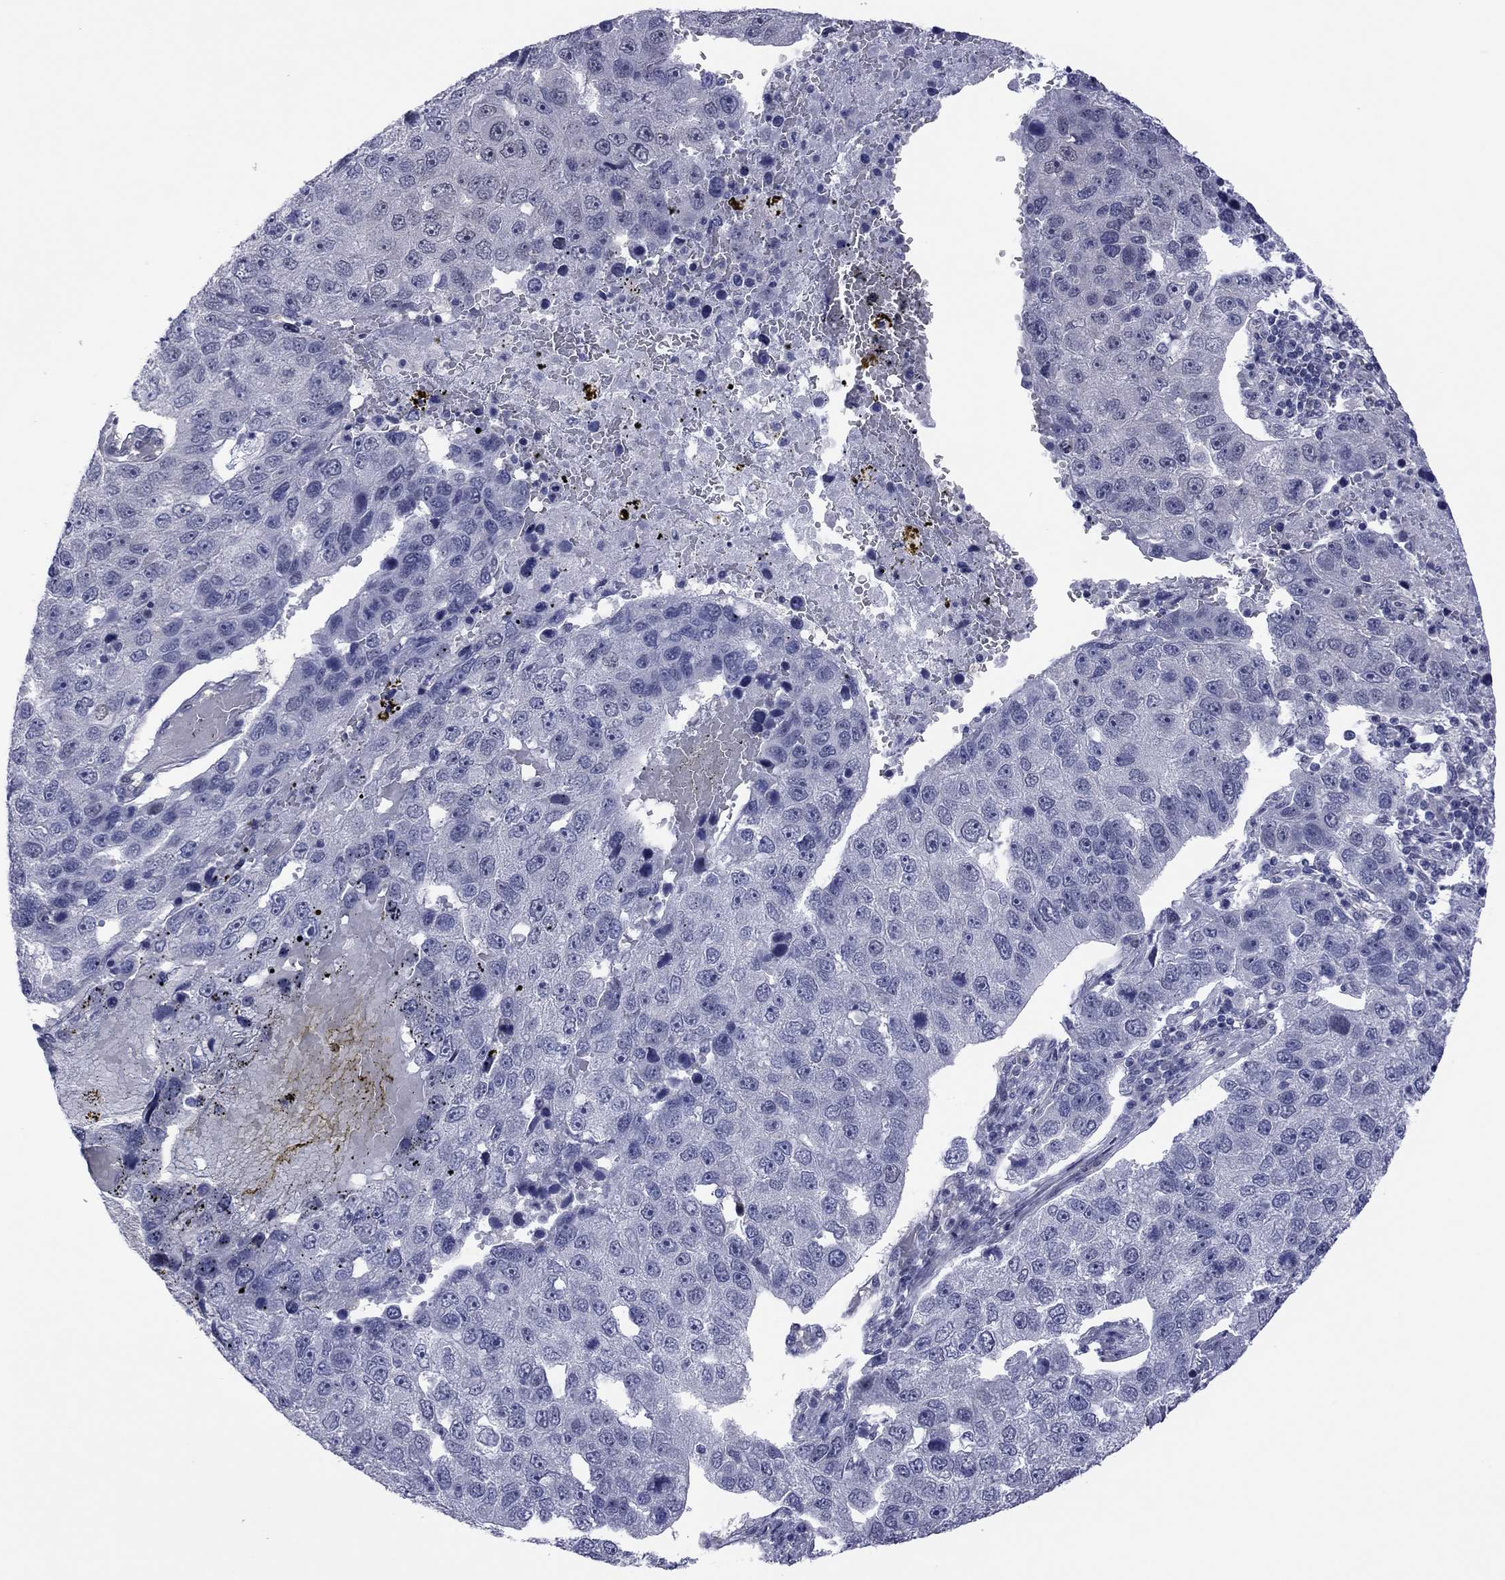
{"staining": {"intensity": "negative", "quantity": "none", "location": "none"}, "tissue": "pancreatic cancer", "cell_type": "Tumor cells", "image_type": "cancer", "snomed": [{"axis": "morphology", "description": "Adenocarcinoma, NOS"}, {"axis": "topography", "description": "Pancreas"}], "caption": "Image shows no significant protein positivity in tumor cells of pancreatic cancer (adenocarcinoma).", "gene": "POU5F2", "patient": {"sex": "female", "age": 61}}